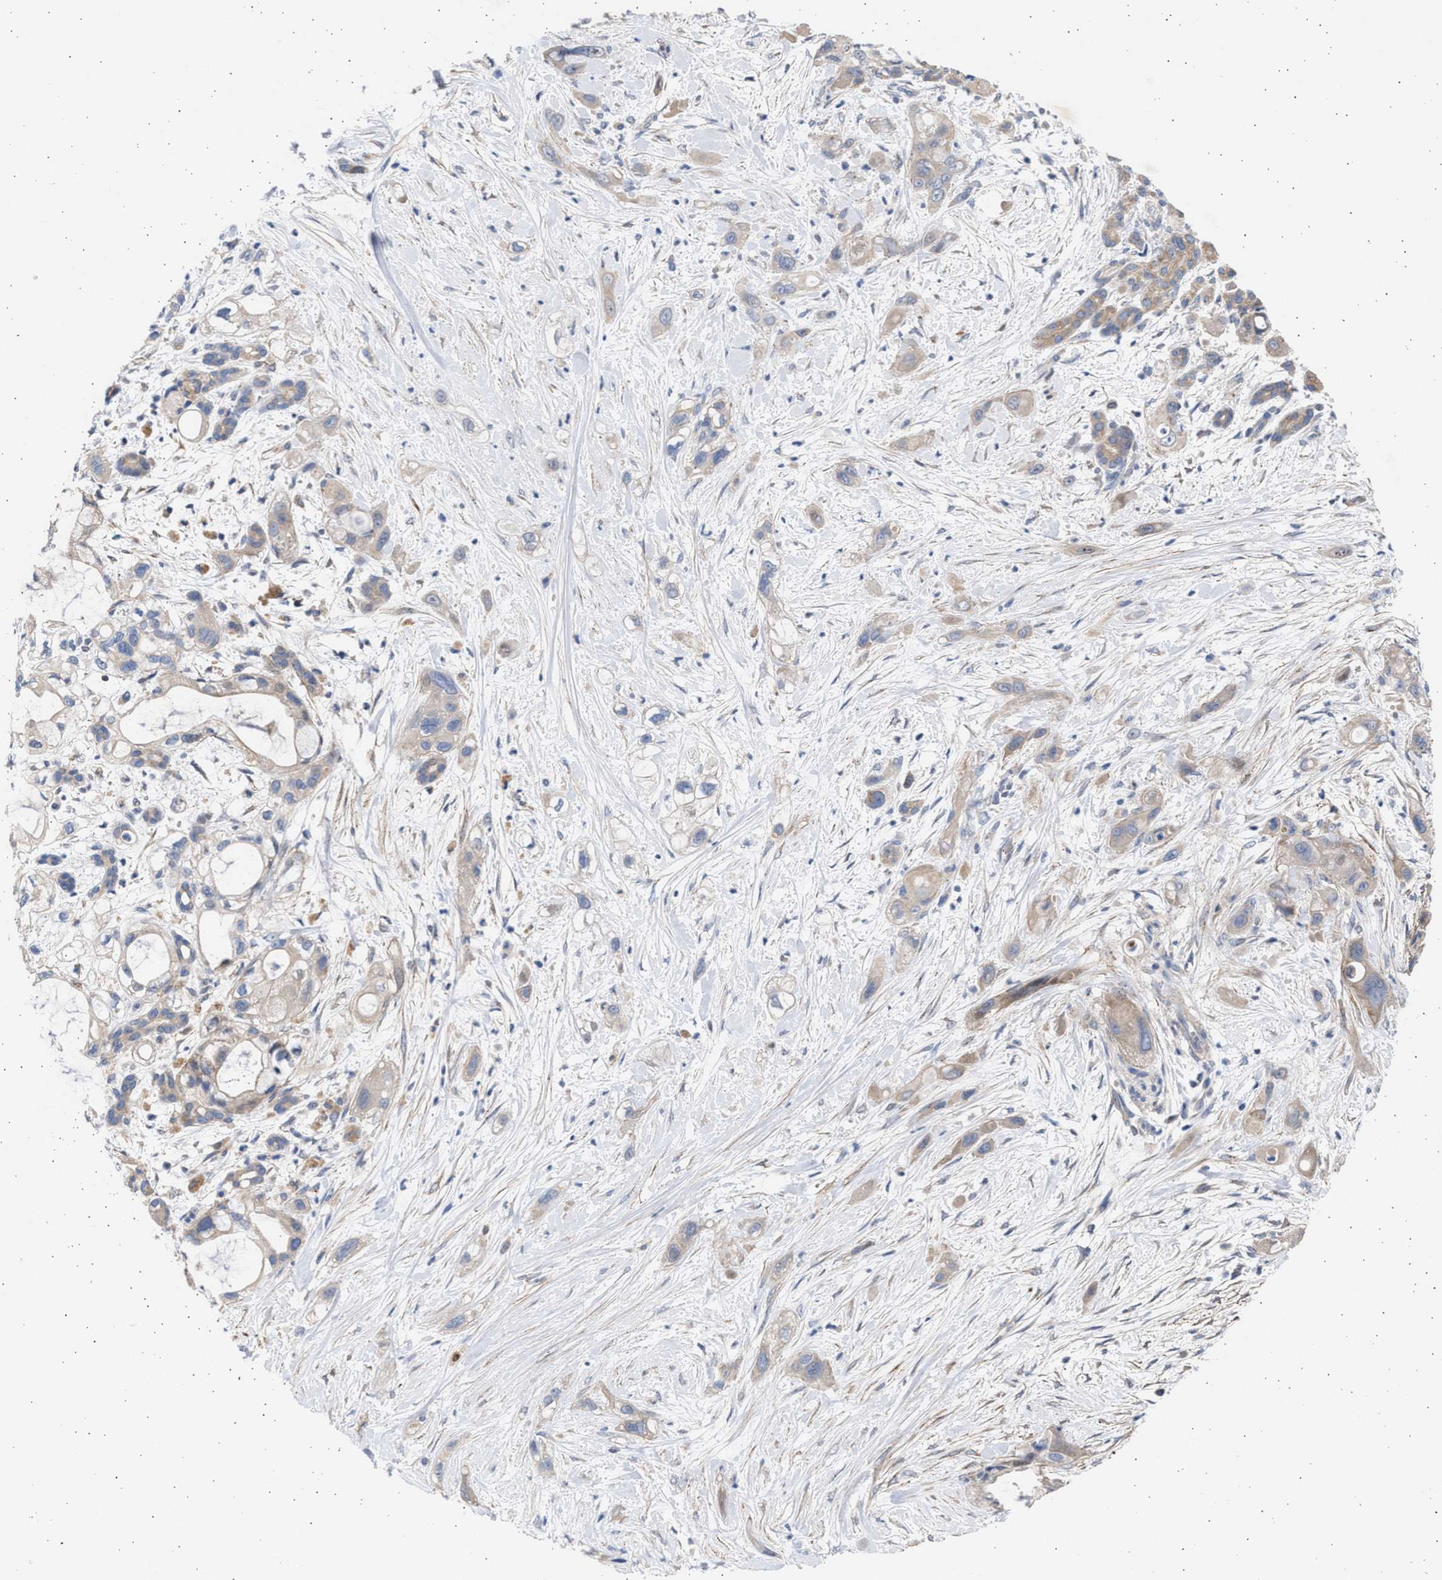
{"staining": {"intensity": "weak", "quantity": "25%-75%", "location": "cytoplasmic/membranous"}, "tissue": "pancreatic cancer", "cell_type": "Tumor cells", "image_type": "cancer", "snomed": [{"axis": "morphology", "description": "Adenocarcinoma, NOS"}, {"axis": "topography", "description": "Pancreas"}], "caption": "Human pancreatic cancer stained with a protein marker reveals weak staining in tumor cells.", "gene": "NBR1", "patient": {"sex": "male", "age": 59}}